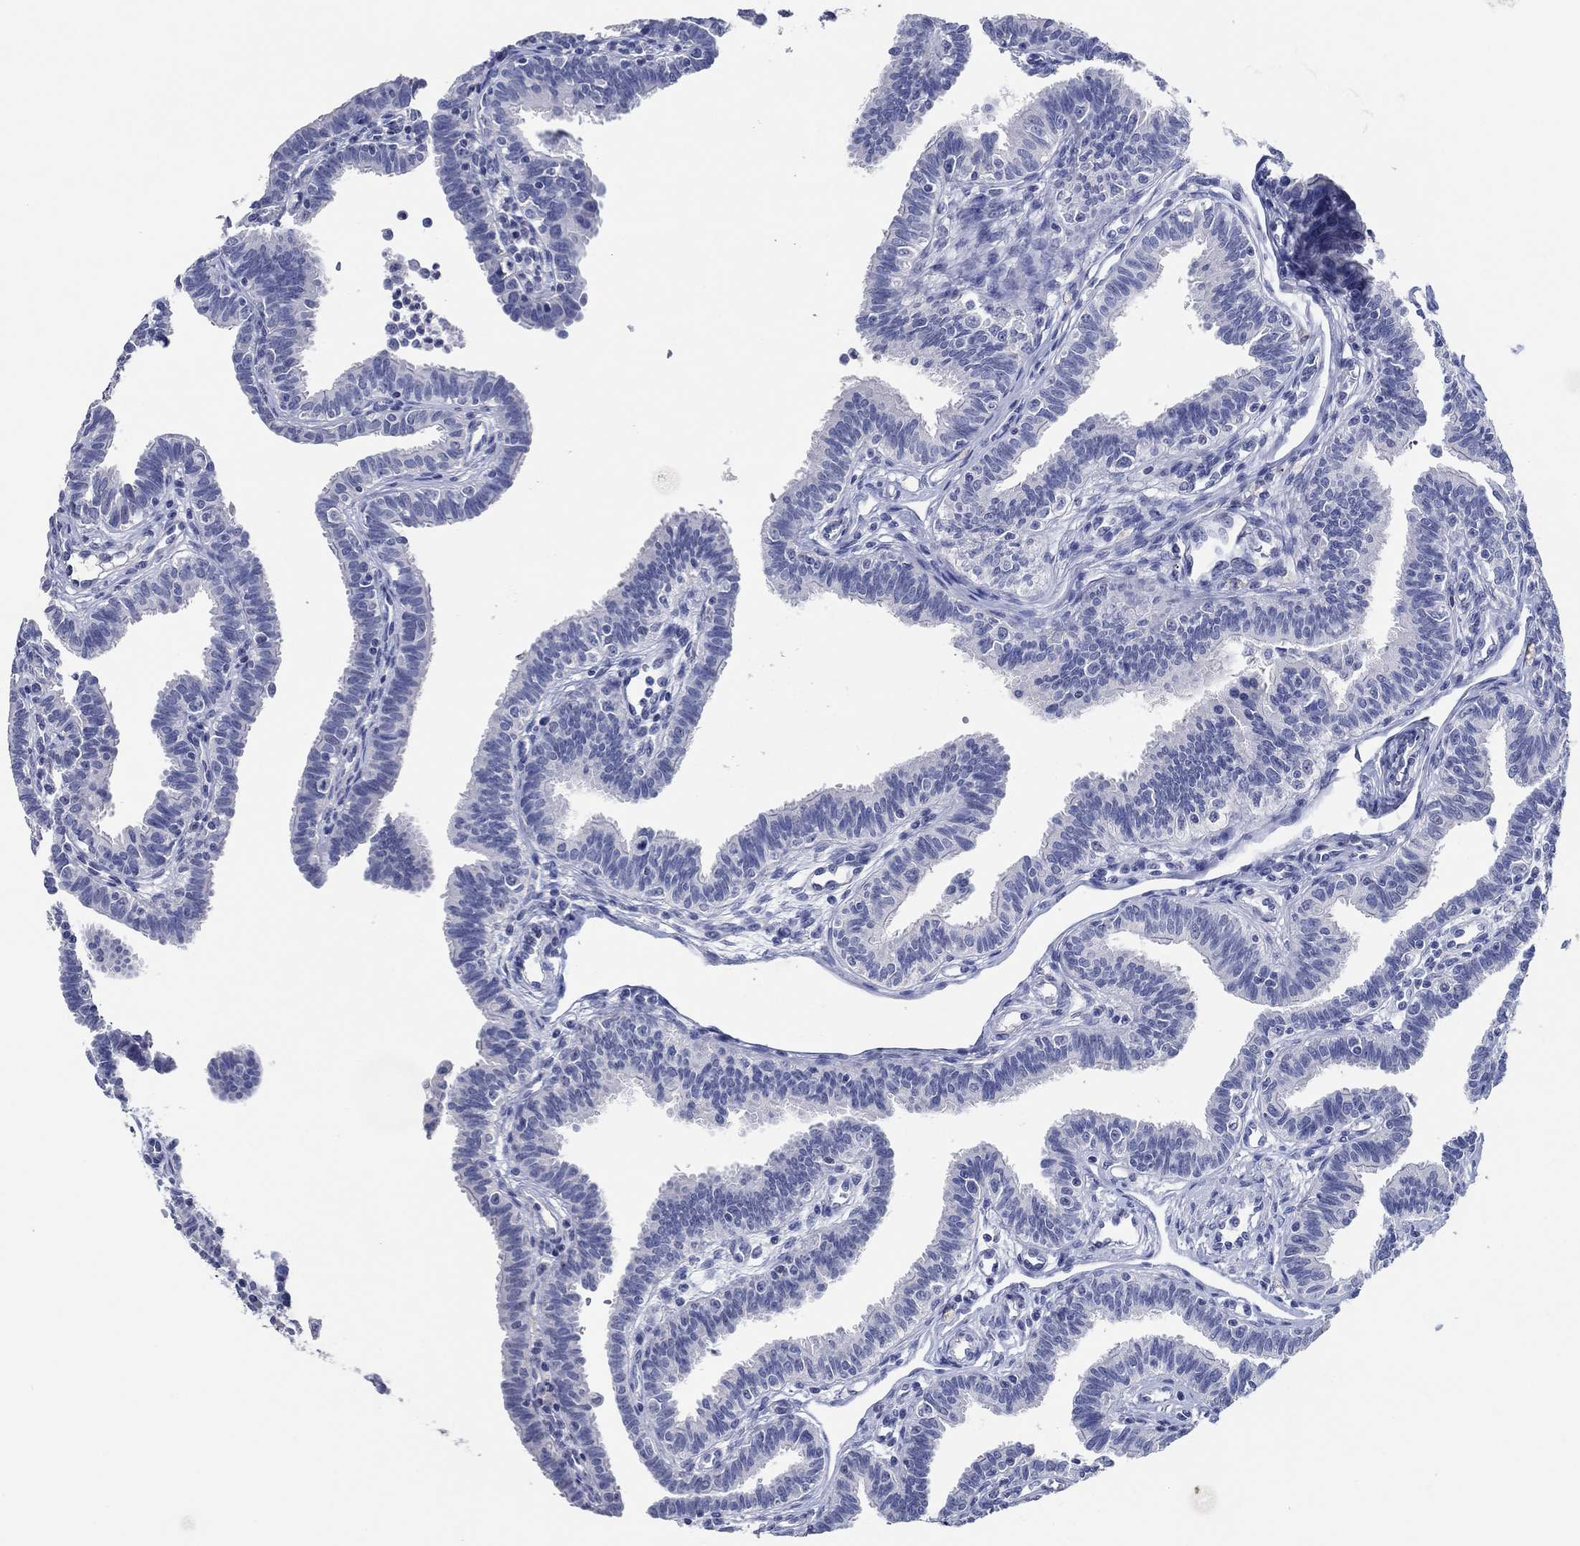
{"staining": {"intensity": "negative", "quantity": "none", "location": "none"}, "tissue": "fallopian tube", "cell_type": "Glandular cells", "image_type": "normal", "snomed": [{"axis": "morphology", "description": "Normal tissue, NOS"}, {"axis": "topography", "description": "Fallopian tube"}], "caption": "Fallopian tube stained for a protein using IHC demonstrates no positivity glandular cells.", "gene": "POU5F1", "patient": {"sex": "female", "age": 36}}